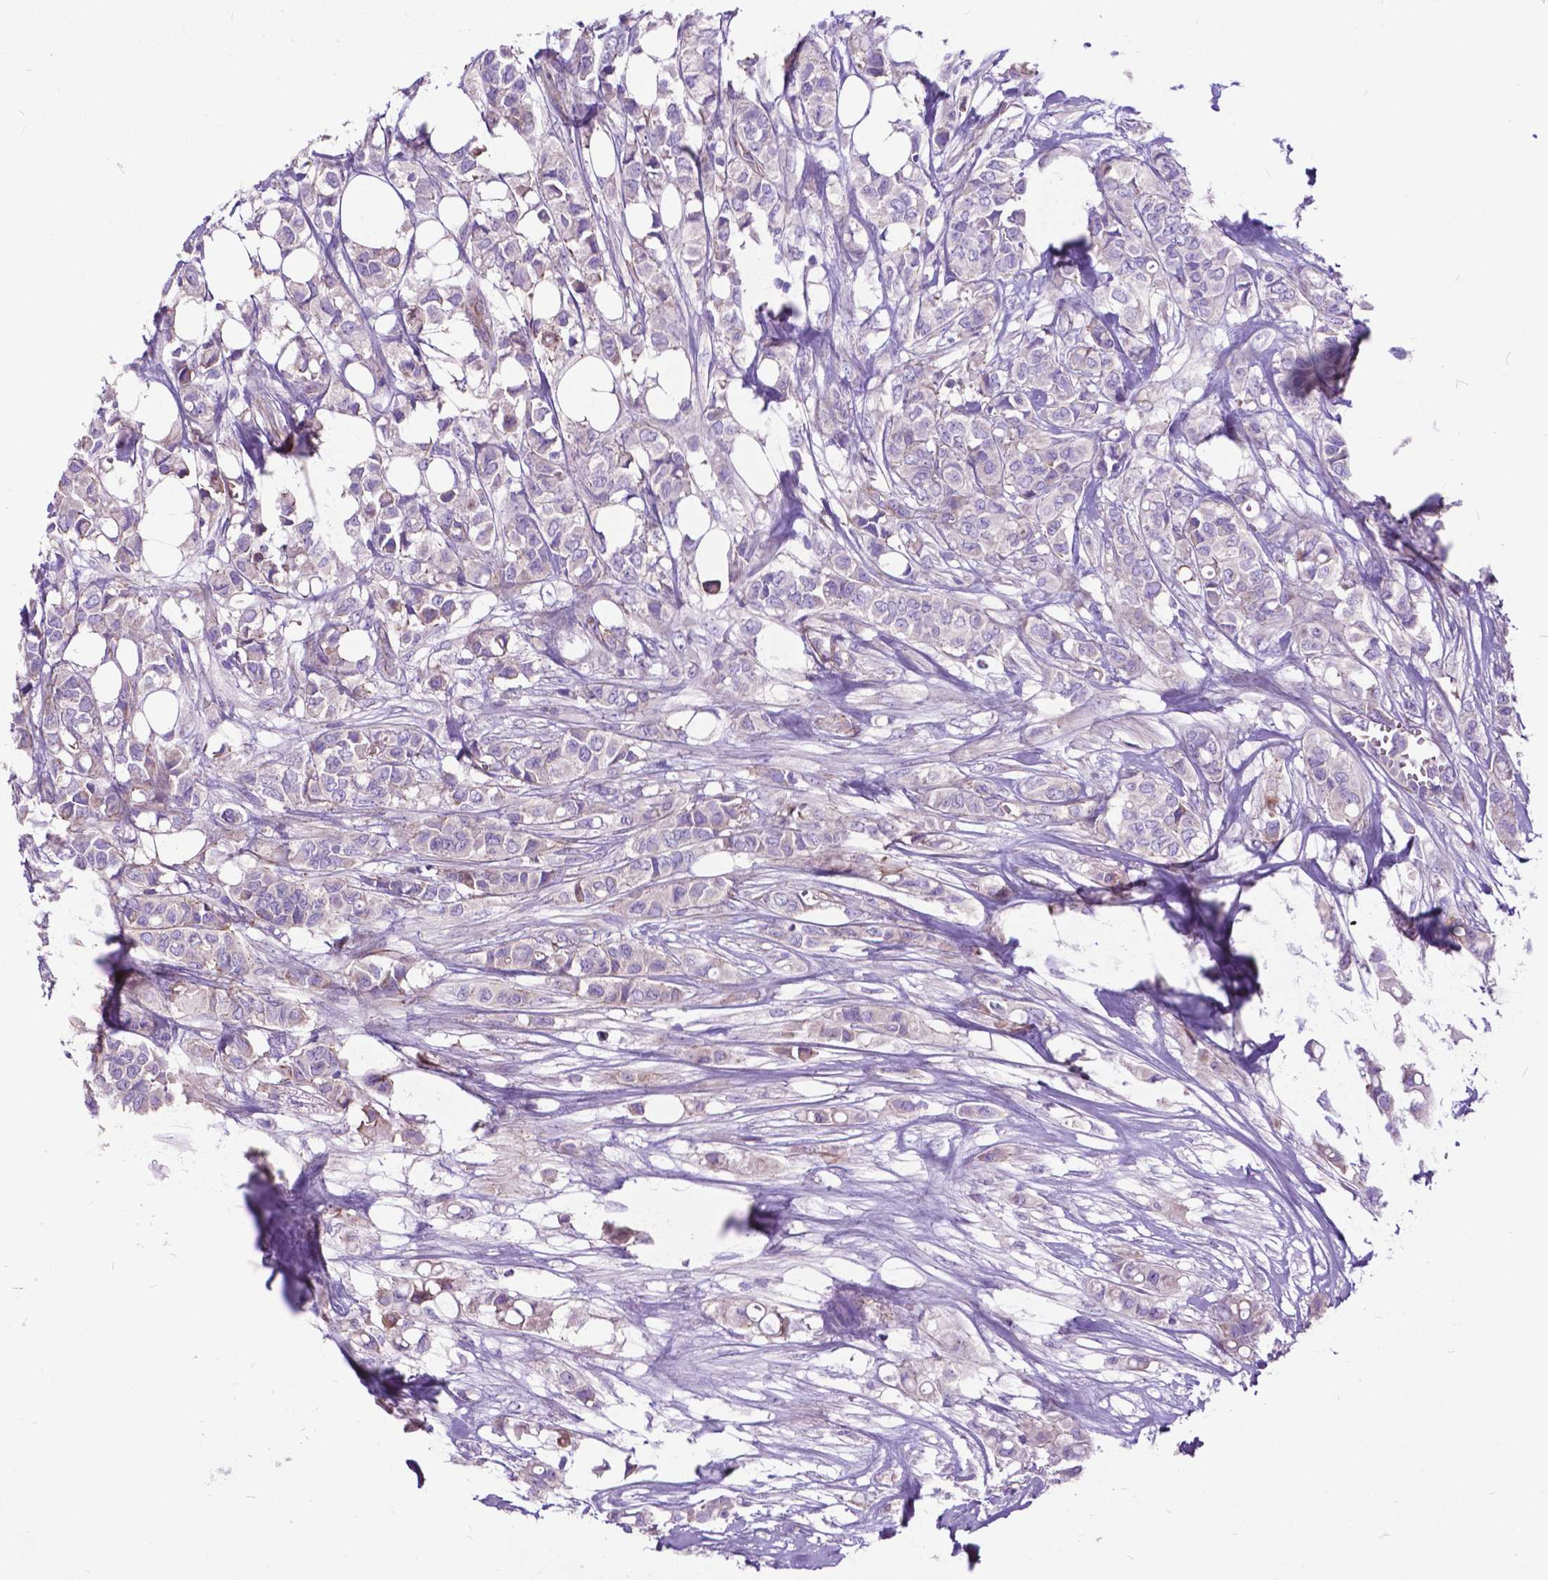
{"staining": {"intensity": "negative", "quantity": "none", "location": "none"}, "tissue": "breast cancer", "cell_type": "Tumor cells", "image_type": "cancer", "snomed": [{"axis": "morphology", "description": "Duct carcinoma"}, {"axis": "topography", "description": "Breast"}], "caption": "A photomicrograph of breast invasive ductal carcinoma stained for a protein demonstrates no brown staining in tumor cells. (Immunohistochemistry (ihc), brightfield microscopy, high magnification).", "gene": "FLT4", "patient": {"sex": "female", "age": 85}}